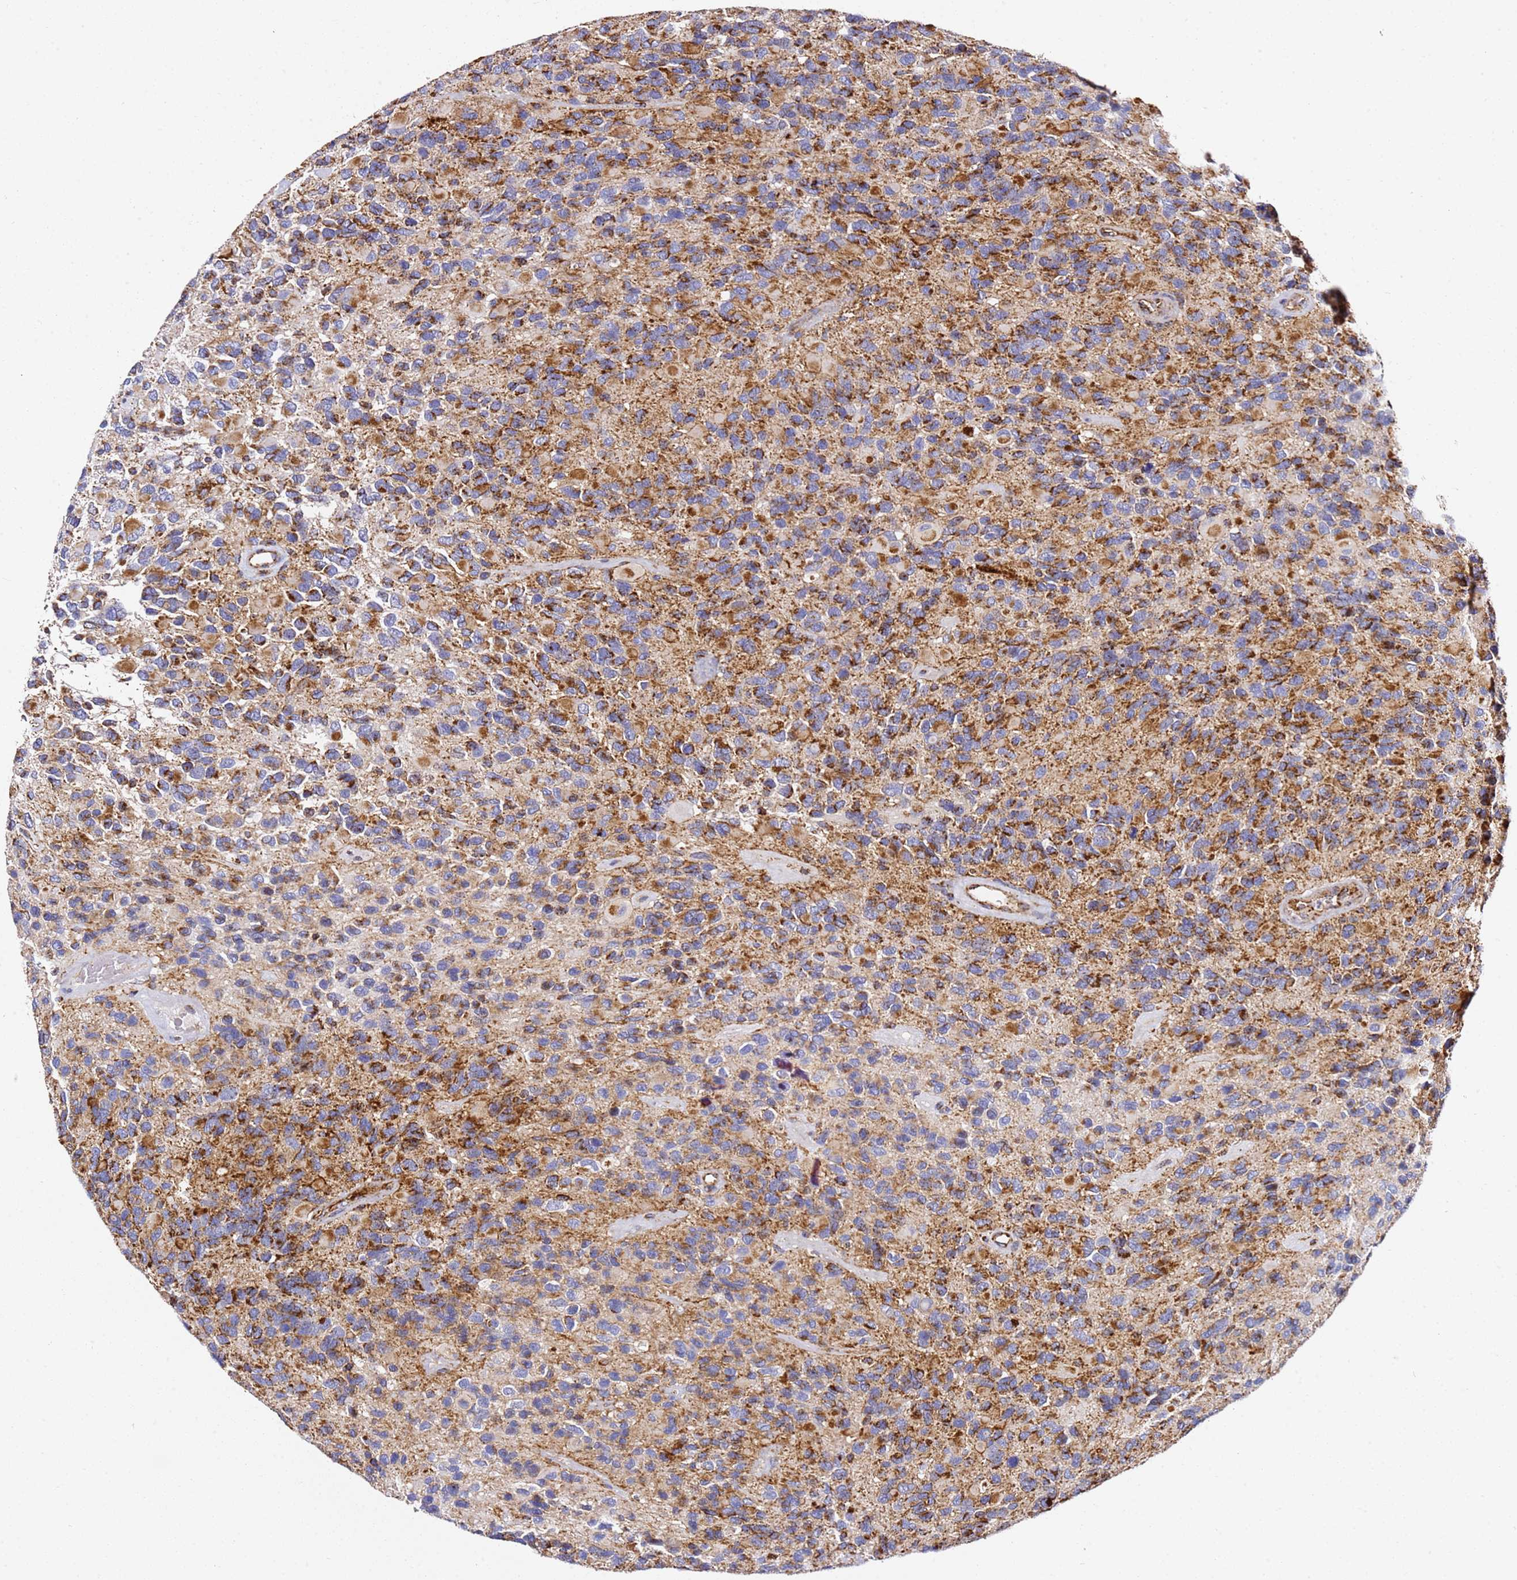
{"staining": {"intensity": "moderate", "quantity": ">75%", "location": "cytoplasmic/membranous"}, "tissue": "glioma", "cell_type": "Tumor cells", "image_type": "cancer", "snomed": [{"axis": "morphology", "description": "Glioma, malignant, High grade"}, {"axis": "topography", "description": "Brain"}], "caption": "IHC micrograph of glioma stained for a protein (brown), which displays medium levels of moderate cytoplasmic/membranous positivity in approximately >75% of tumor cells.", "gene": "NDUFA3", "patient": {"sex": "male", "age": 77}}